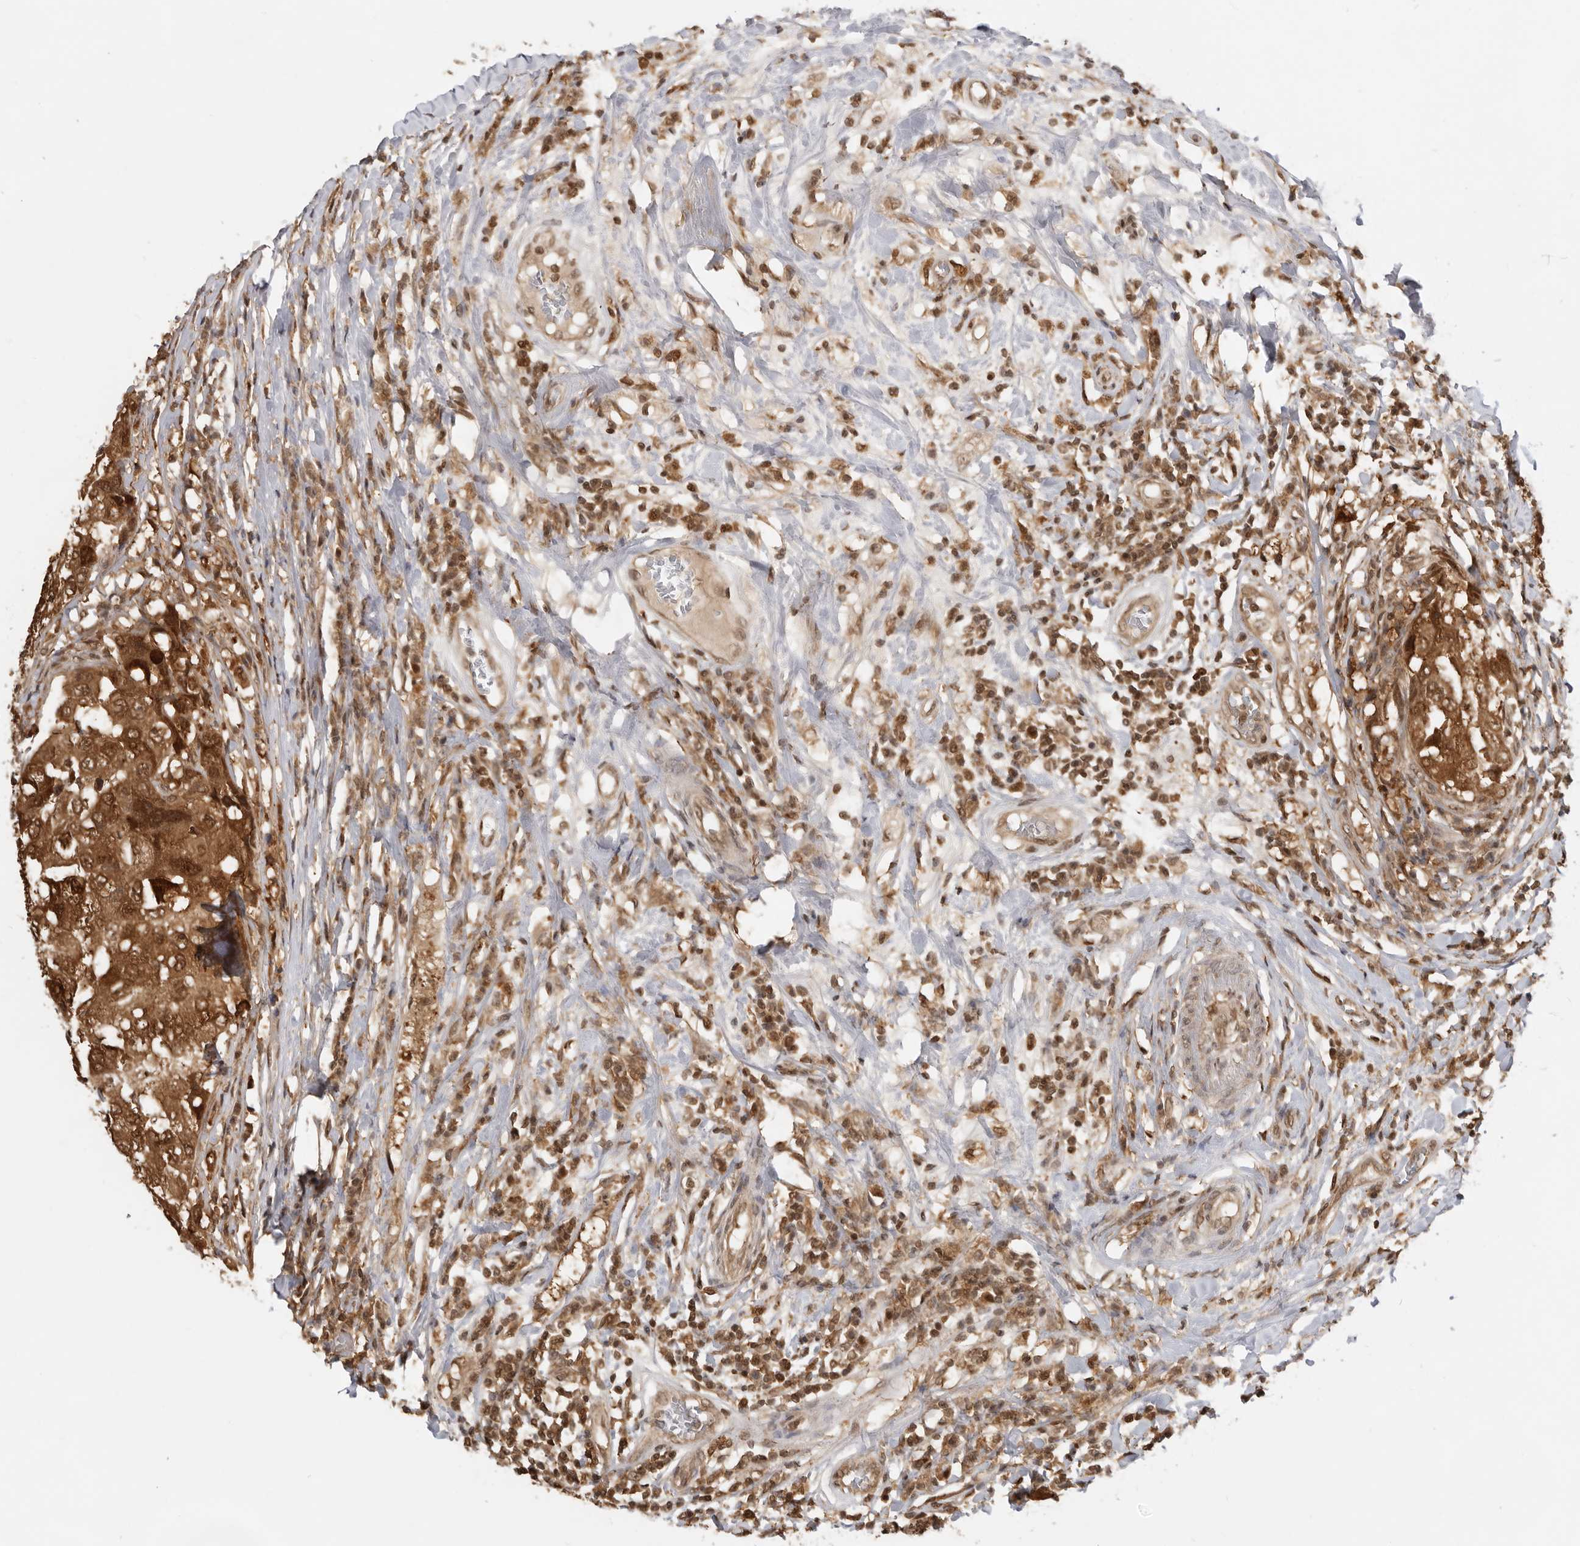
{"staining": {"intensity": "strong", "quantity": ">75%", "location": "cytoplasmic/membranous,nuclear"}, "tissue": "breast cancer", "cell_type": "Tumor cells", "image_type": "cancer", "snomed": [{"axis": "morphology", "description": "Duct carcinoma"}, {"axis": "topography", "description": "Breast"}], "caption": "A brown stain labels strong cytoplasmic/membranous and nuclear staining of a protein in infiltrating ductal carcinoma (breast) tumor cells. The staining was performed using DAB (3,3'-diaminobenzidine), with brown indicating positive protein expression. Nuclei are stained blue with hematoxylin.", "gene": "ADPRS", "patient": {"sex": "female", "age": 27}}